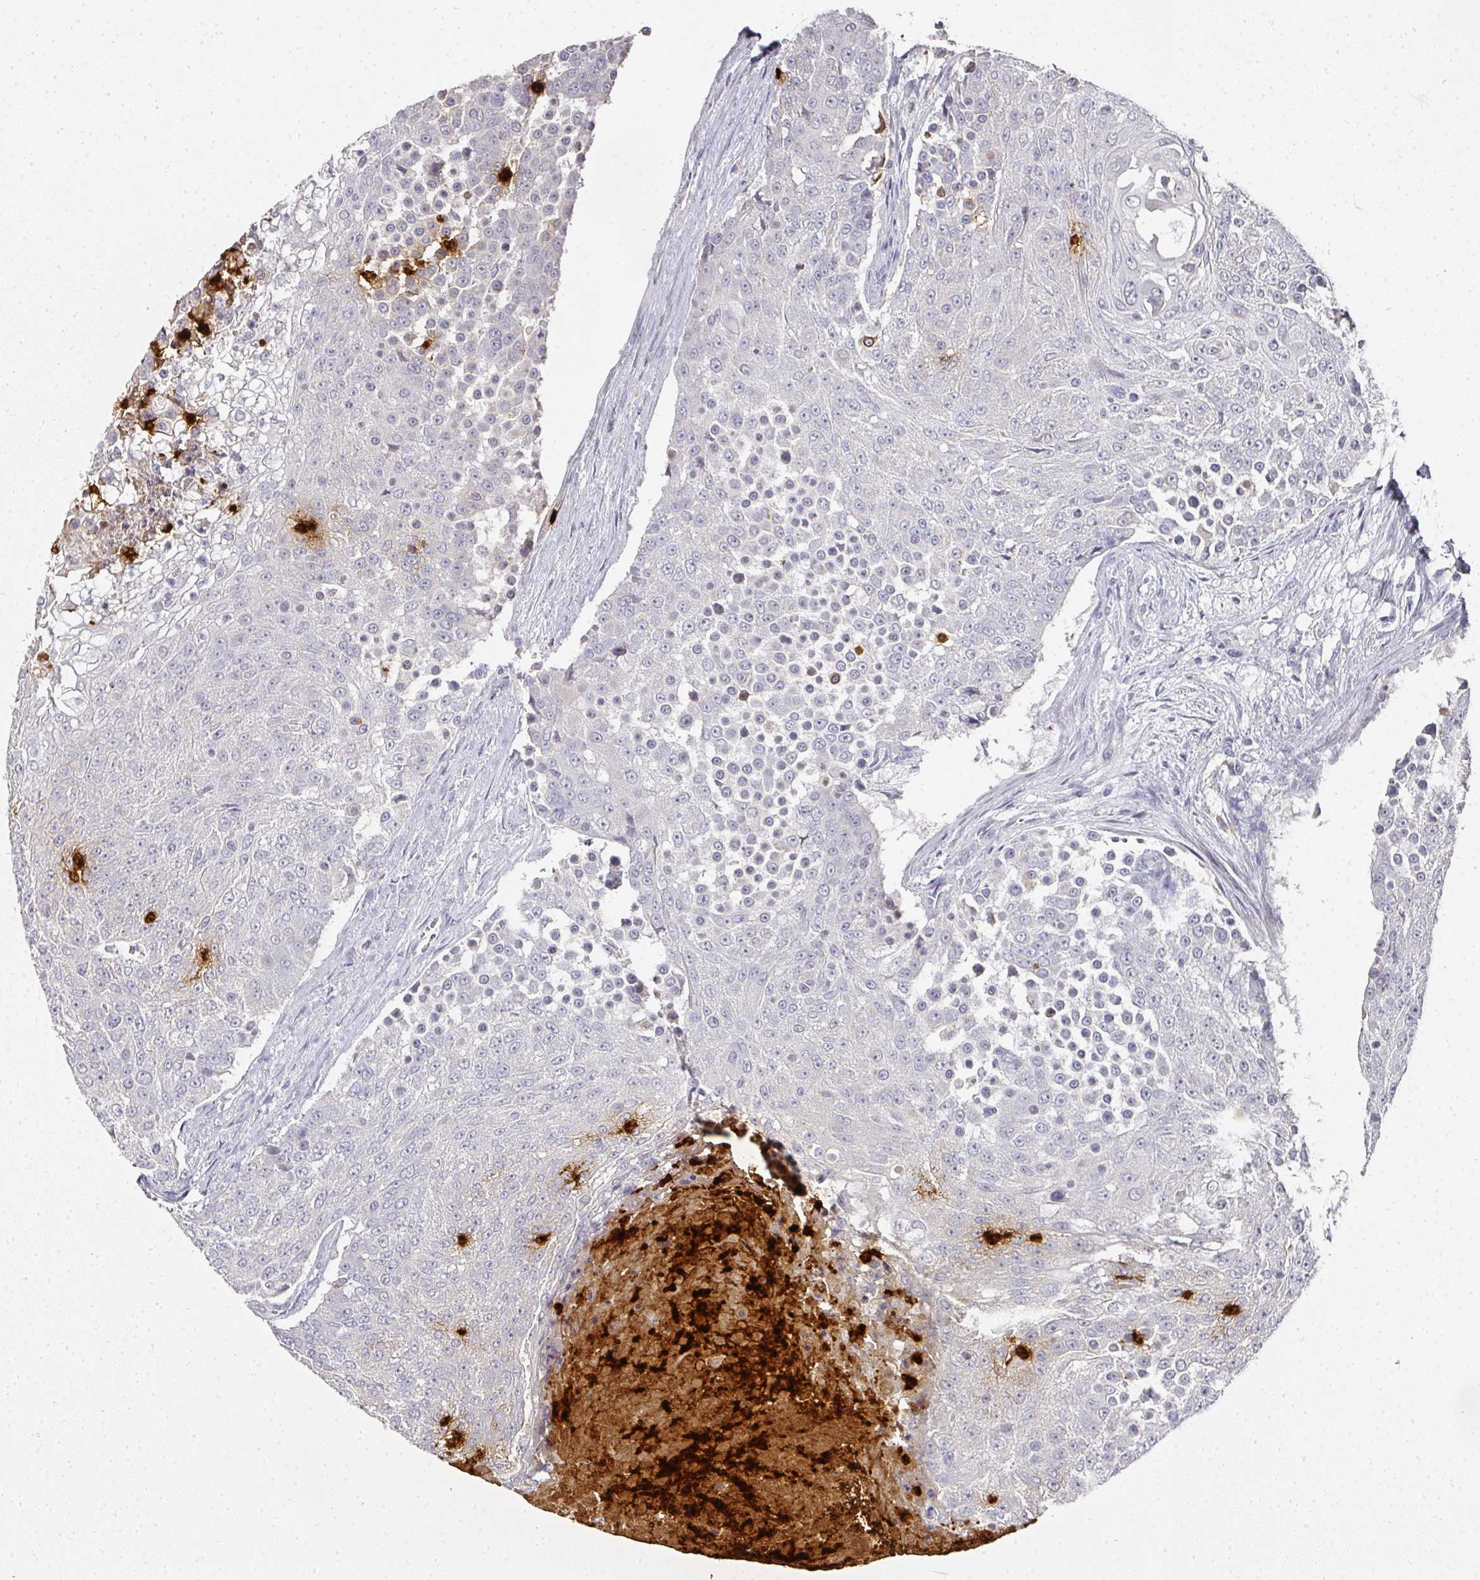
{"staining": {"intensity": "negative", "quantity": "none", "location": "none"}, "tissue": "urothelial cancer", "cell_type": "Tumor cells", "image_type": "cancer", "snomed": [{"axis": "morphology", "description": "Urothelial carcinoma, High grade"}, {"axis": "topography", "description": "Urinary bladder"}], "caption": "A photomicrograph of high-grade urothelial carcinoma stained for a protein exhibits no brown staining in tumor cells.", "gene": "CAMP", "patient": {"sex": "female", "age": 63}}